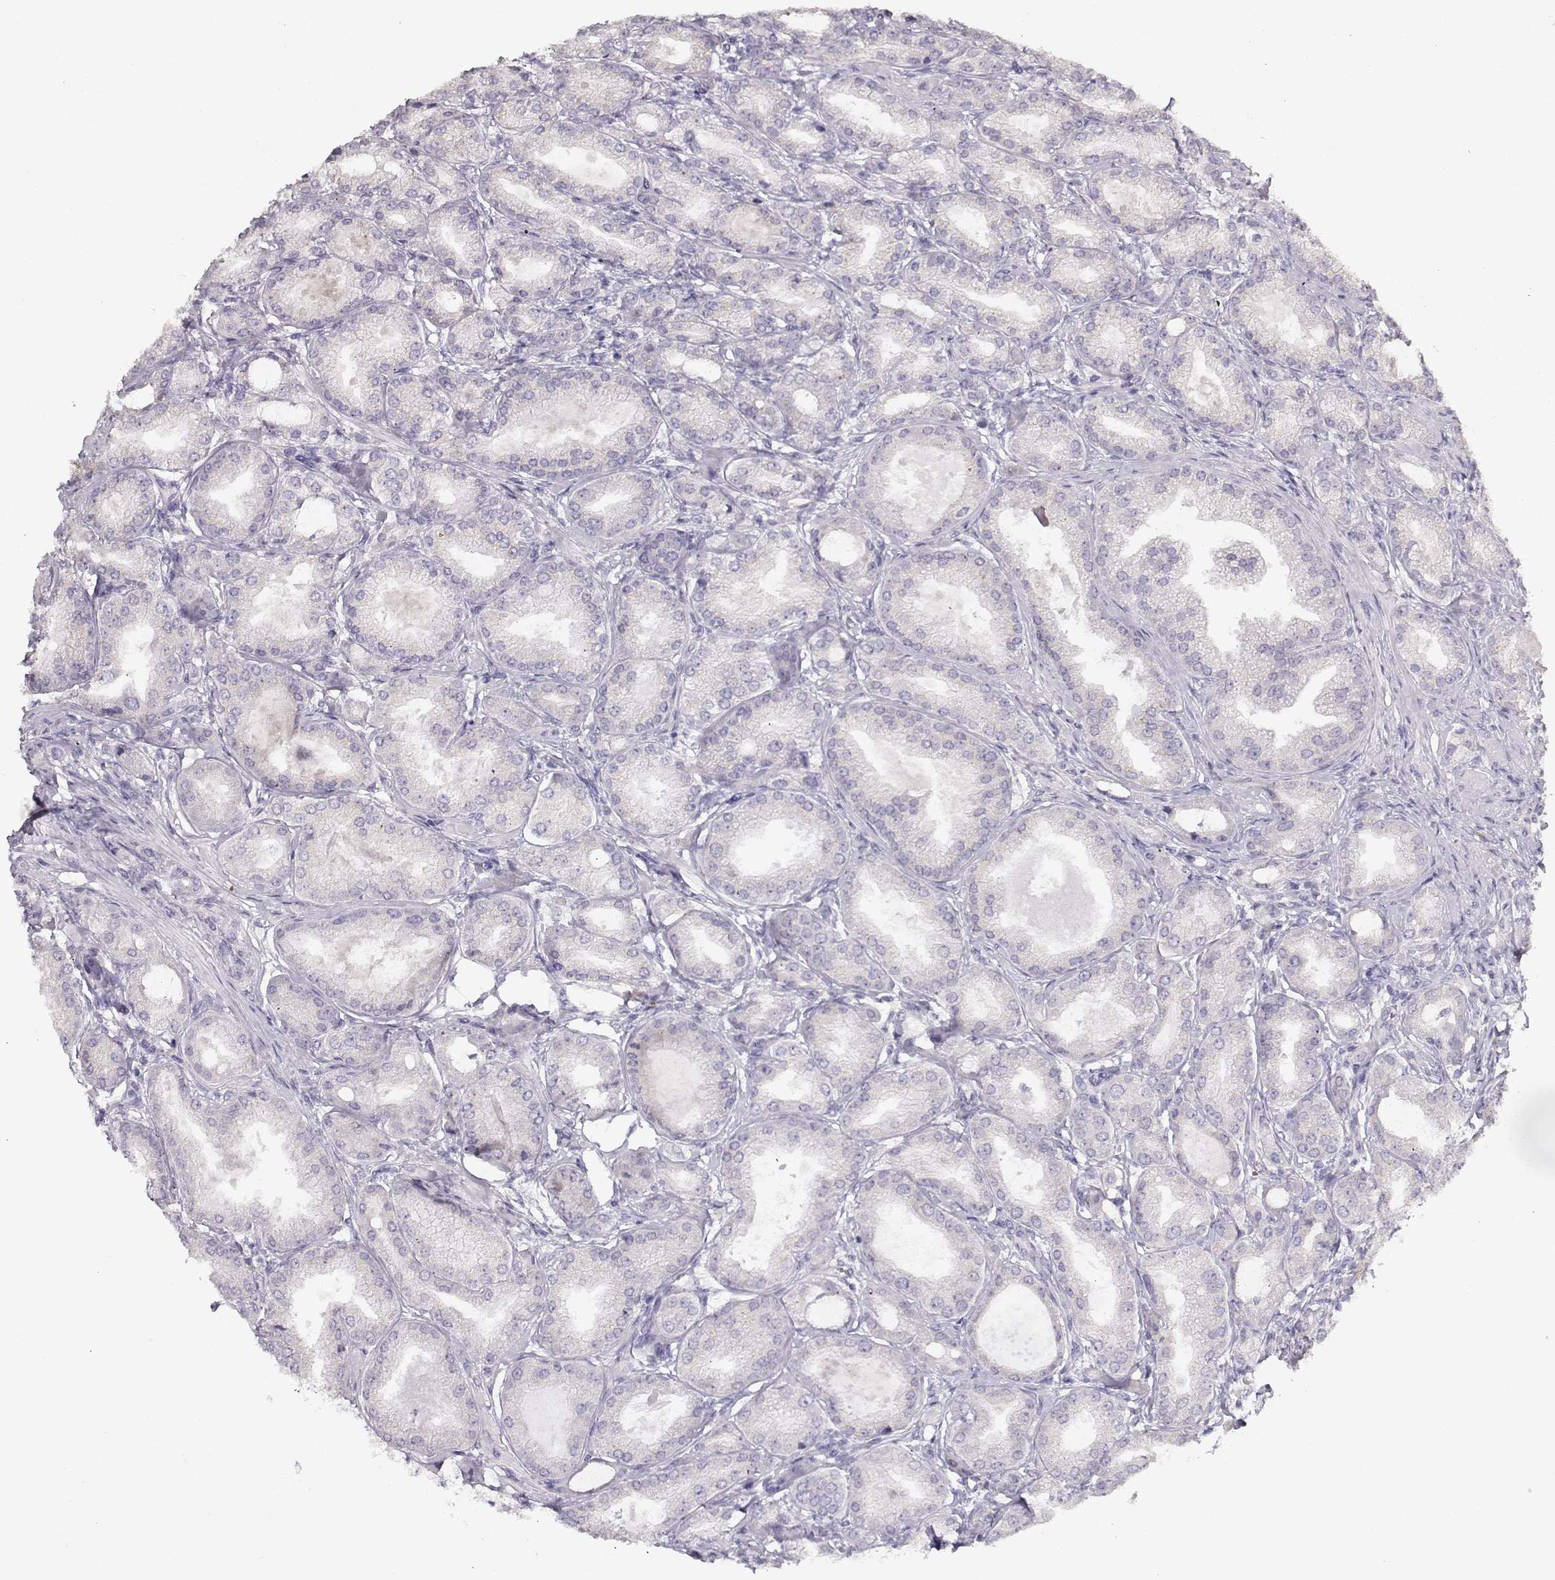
{"staining": {"intensity": "negative", "quantity": "none", "location": "none"}, "tissue": "prostate cancer", "cell_type": "Tumor cells", "image_type": "cancer", "snomed": [{"axis": "morphology", "description": "Adenocarcinoma, NOS"}, {"axis": "topography", "description": "Prostate and seminal vesicle, NOS"}, {"axis": "topography", "description": "Prostate"}], "caption": "Tumor cells show no significant protein expression in prostate adenocarcinoma.", "gene": "GLIPR1L2", "patient": {"sex": "male", "age": 77}}